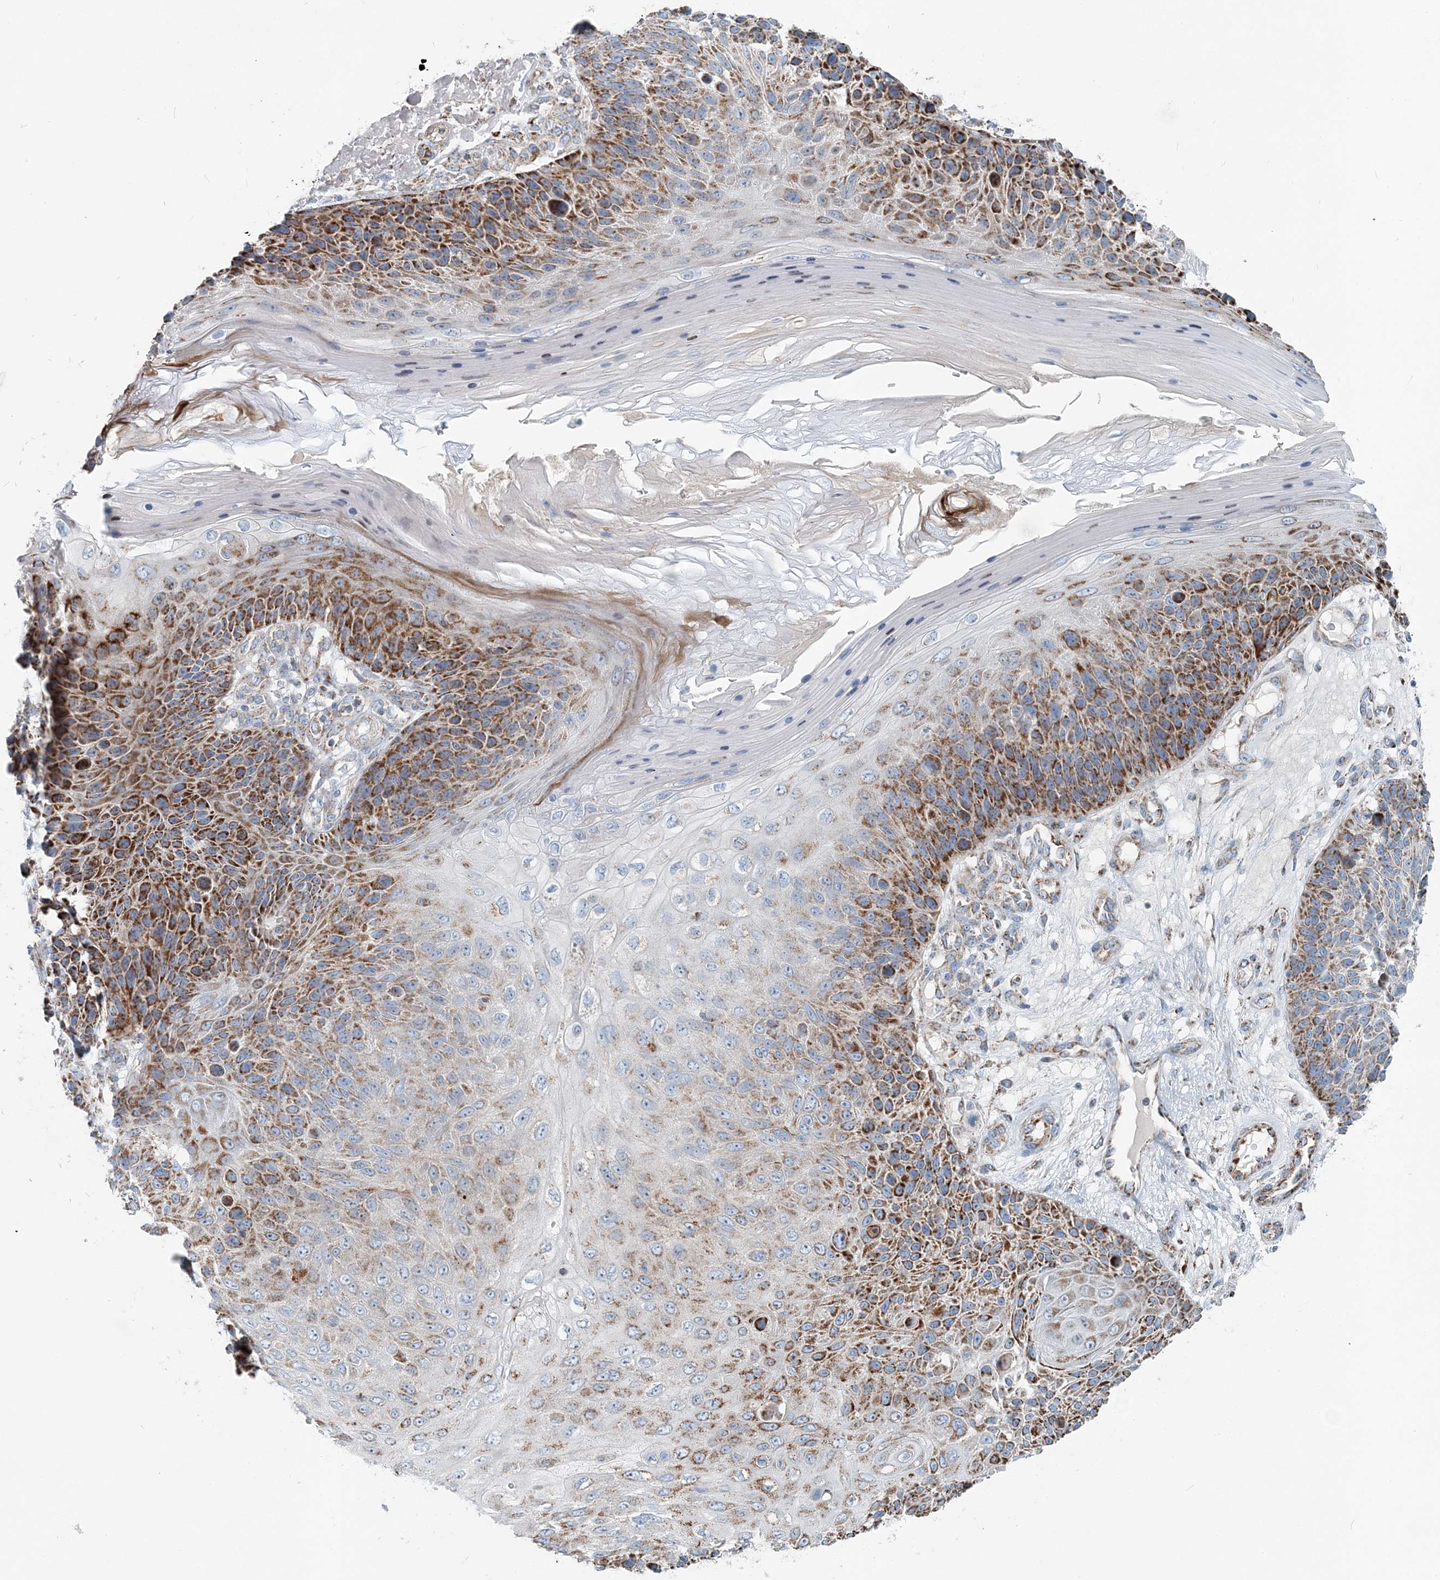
{"staining": {"intensity": "strong", "quantity": "25%-75%", "location": "cytoplasmic/membranous"}, "tissue": "skin cancer", "cell_type": "Tumor cells", "image_type": "cancer", "snomed": [{"axis": "morphology", "description": "Squamous cell carcinoma, NOS"}, {"axis": "topography", "description": "Skin"}], "caption": "DAB immunohistochemical staining of human squamous cell carcinoma (skin) displays strong cytoplasmic/membranous protein staining in about 25%-75% of tumor cells. Immunohistochemistry stains the protein of interest in brown and the nuclei are stained blue.", "gene": "INTU", "patient": {"sex": "female", "age": 88}}